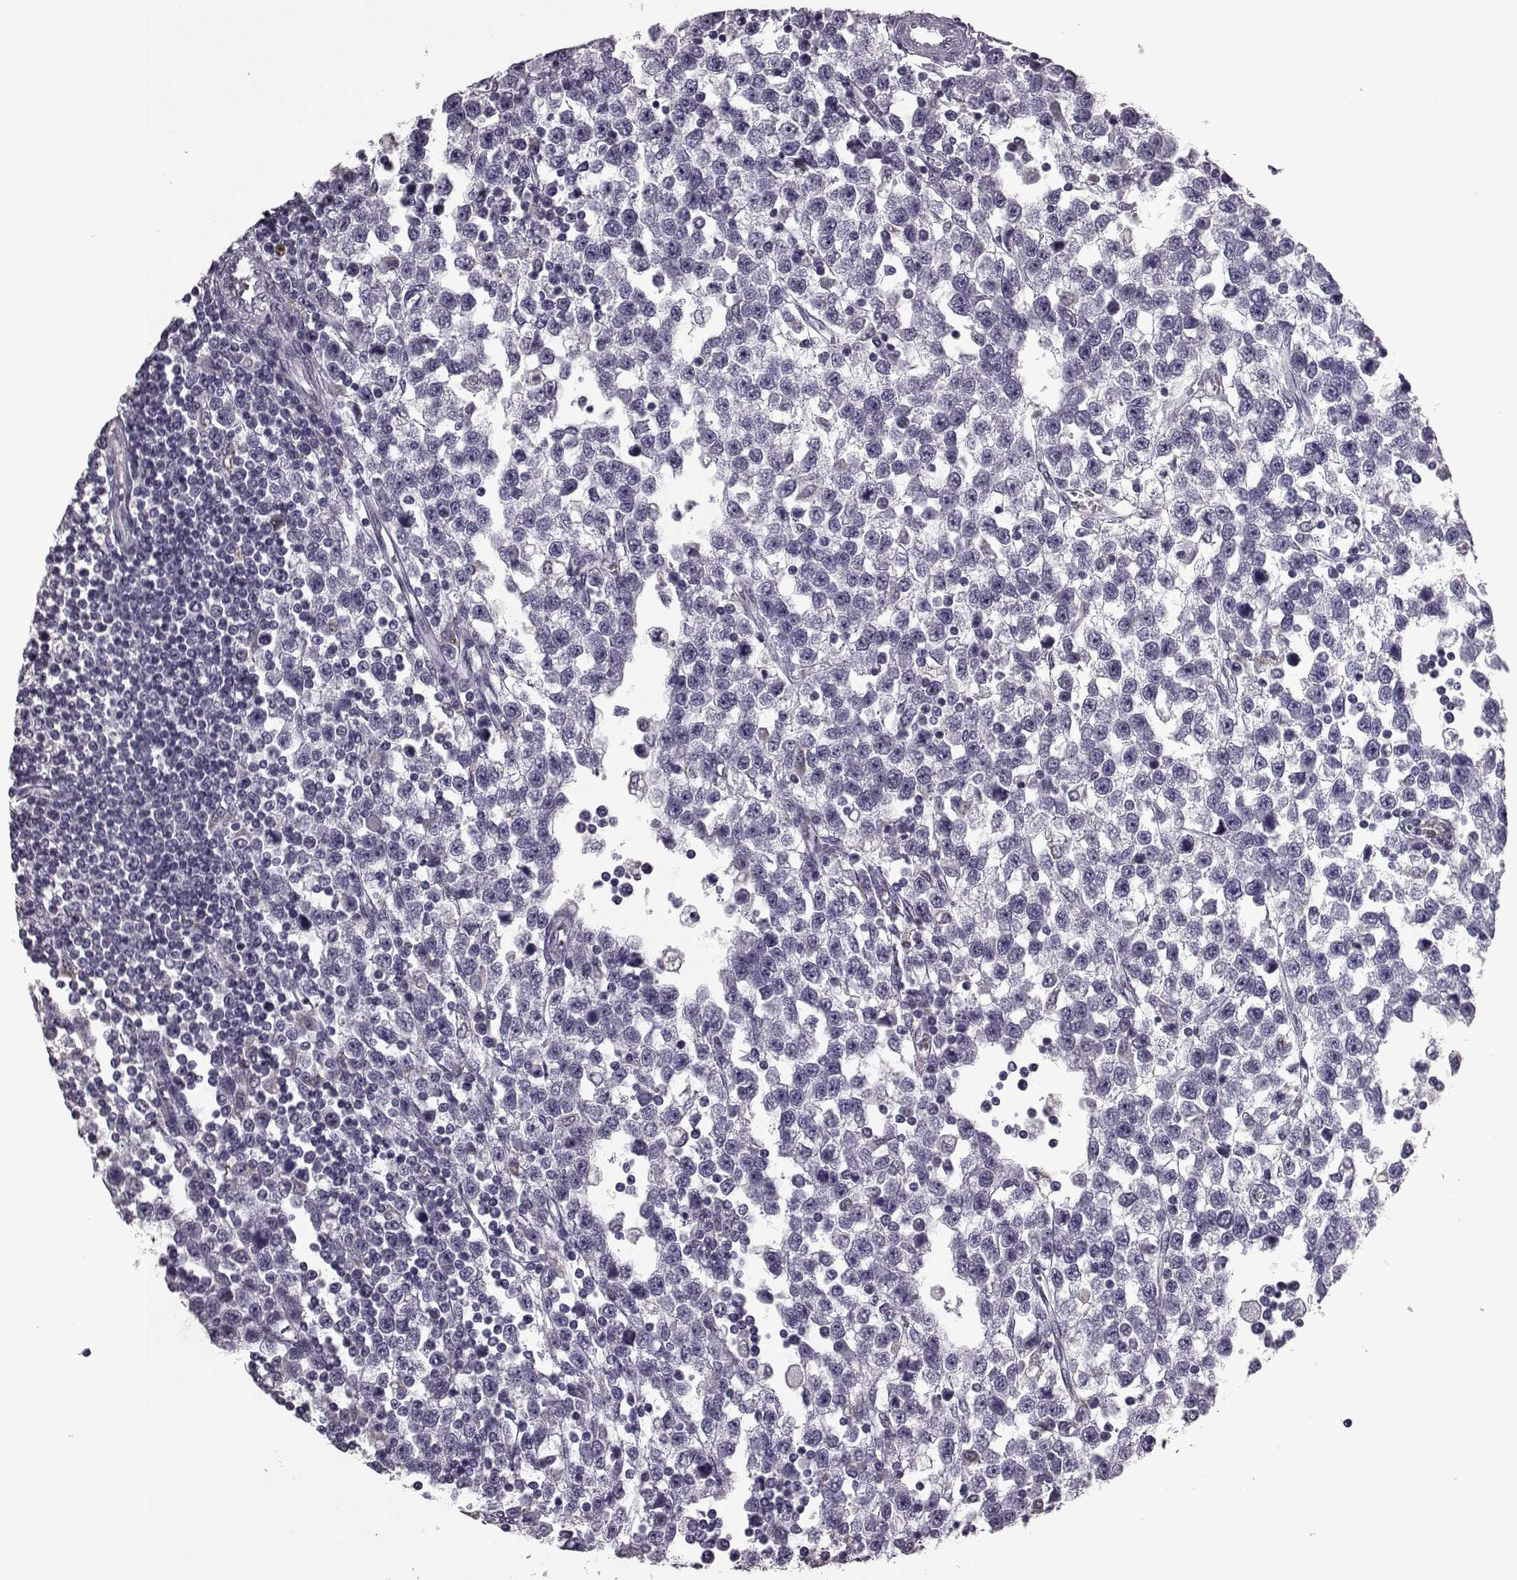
{"staining": {"intensity": "negative", "quantity": "none", "location": "none"}, "tissue": "testis cancer", "cell_type": "Tumor cells", "image_type": "cancer", "snomed": [{"axis": "morphology", "description": "Seminoma, NOS"}, {"axis": "topography", "description": "Testis"}], "caption": "Tumor cells show no significant expression in testis seminoma. (Brightfield microscopy of DAB (3,3'-diaminobenzidine) immunohistochemistry (IHC) at high magnification).", "gene": "PRR9", "patient": {"sex": "male", "age": 34}}